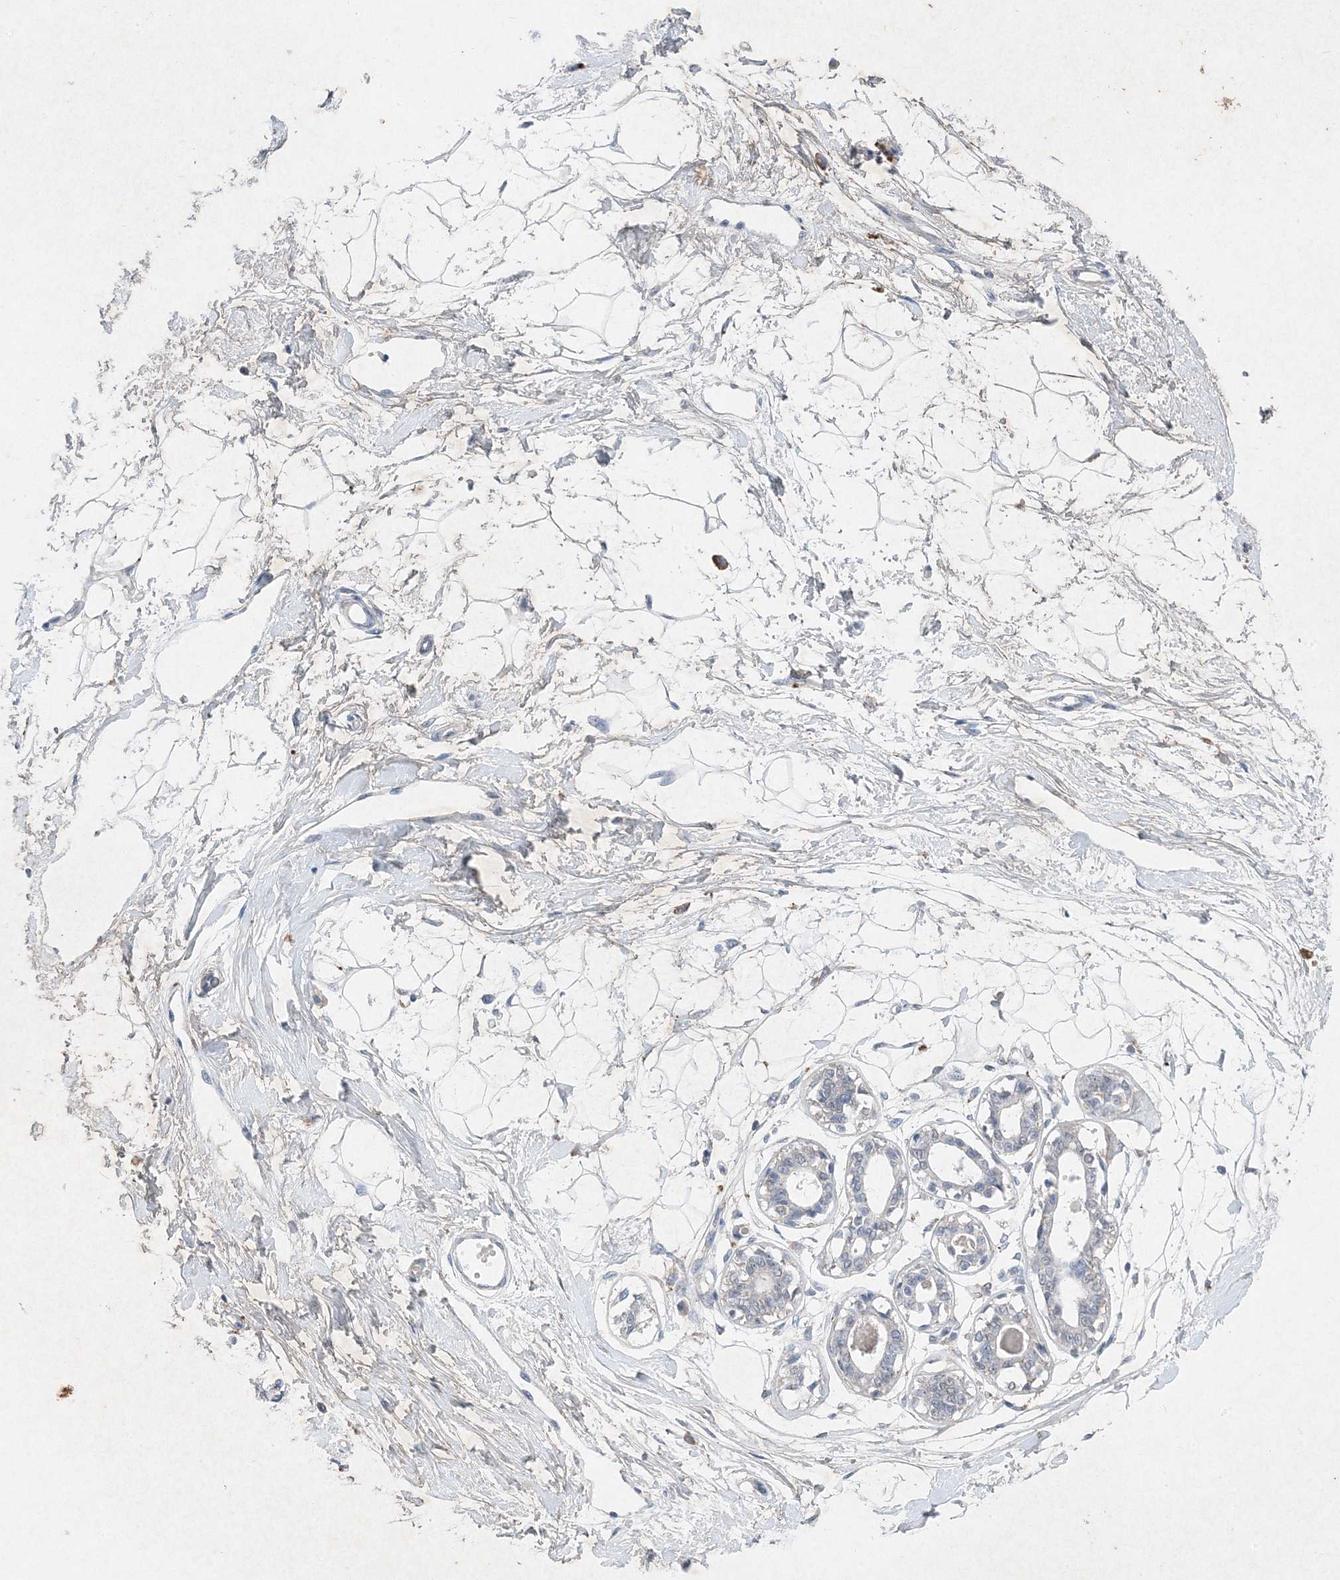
{"staining": {"intensity": "negative", "quantity": "none", "location": "none"}, "tissue": "breast", "cell_type": "Adipocytes", "image_type": "normal", "snomed": [{"axis": "morphology", "description": "Normal tissue, NOS"}, {"axis": "topography", "description": "Breast"}], "caption": "Immunohistochemistry image of benign breast: human breast stained with DAB demonstrates no significant protein staining in adipocytes.", "gene": "FCN3", "patient": {"sex": "female", "age": 45}}